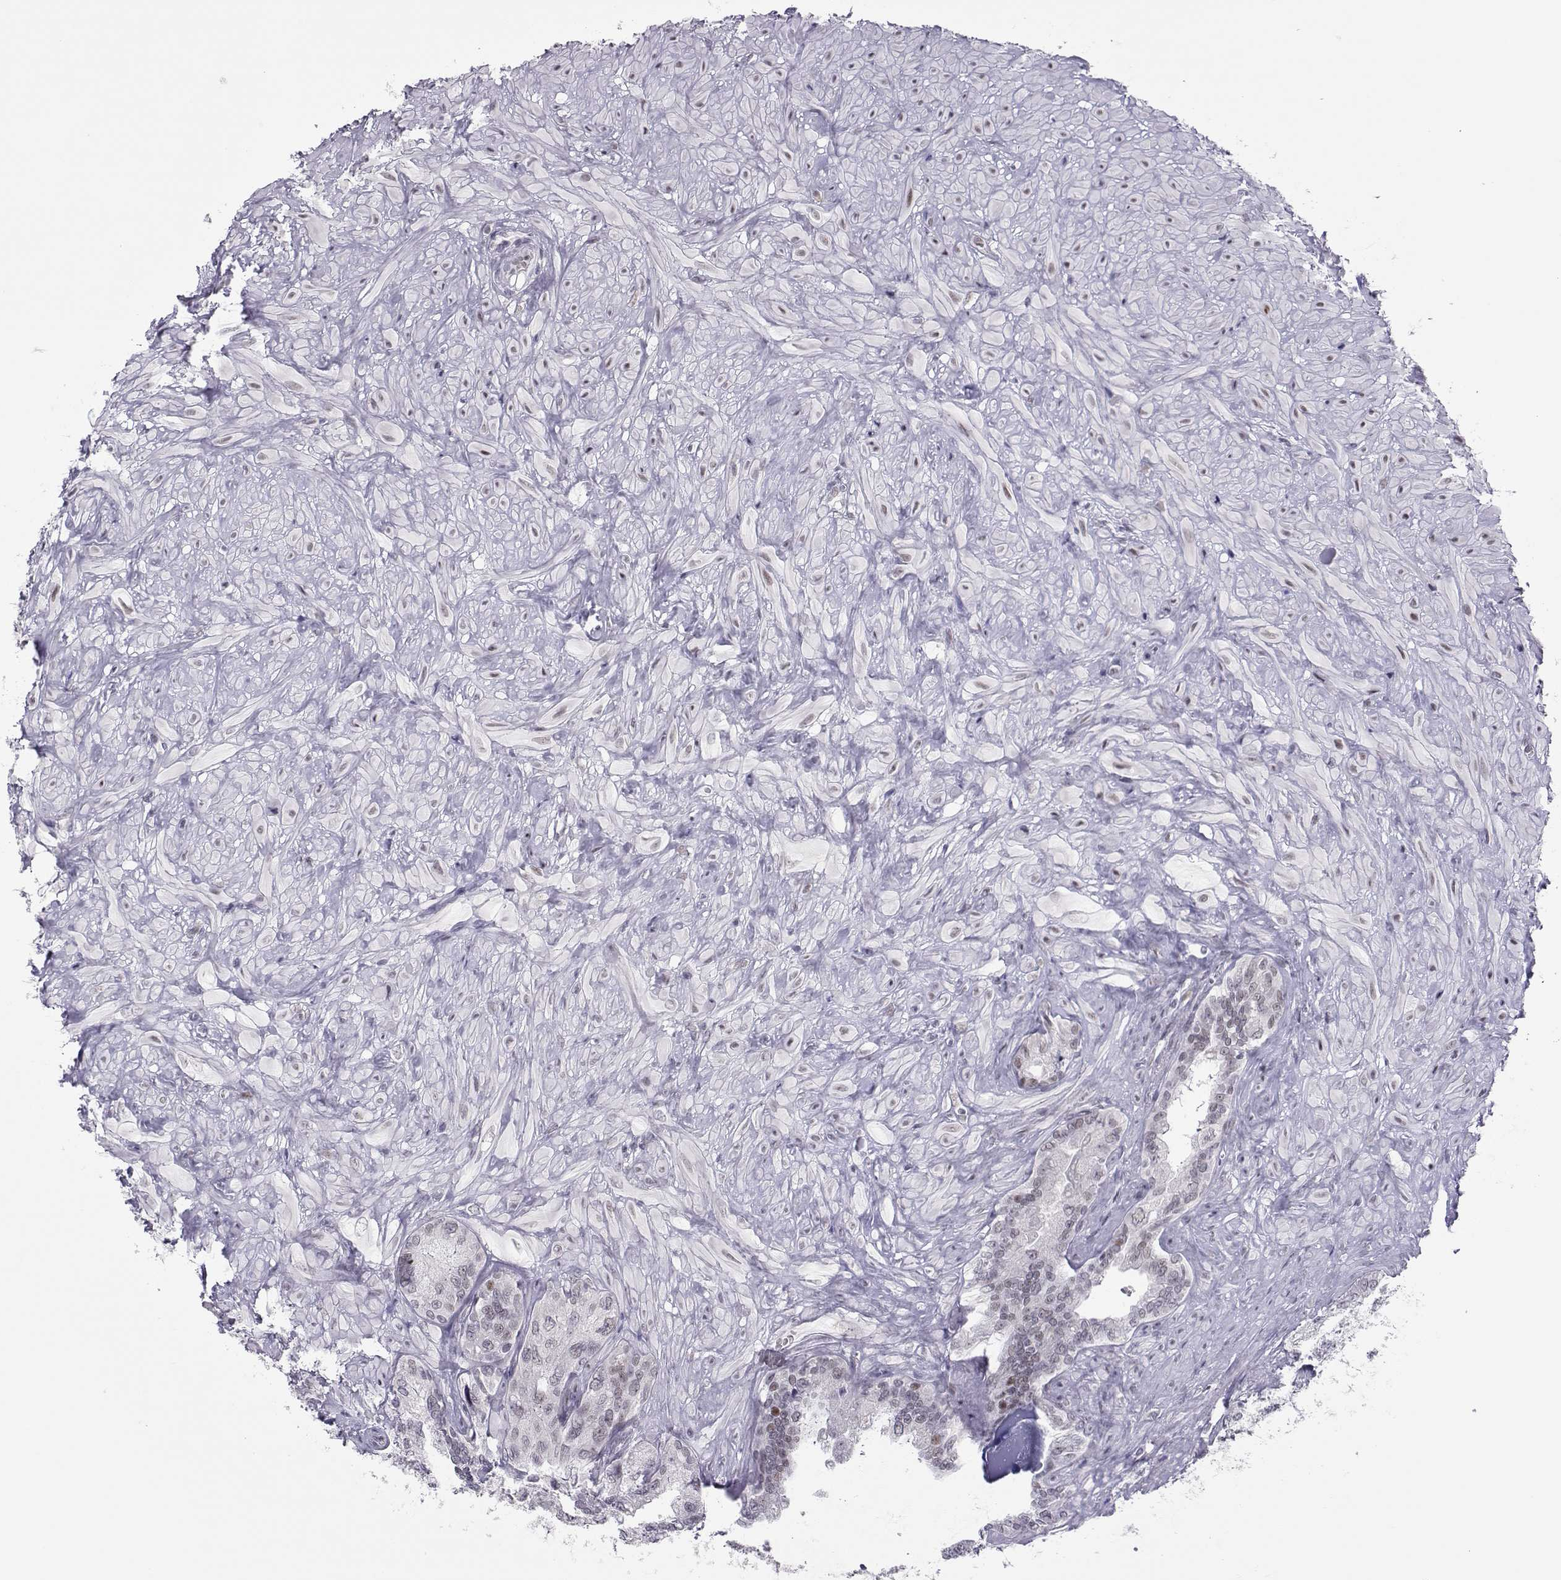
{"staining": {"intensity": "negative", "quantity": "none", "location": "none"}, "tissue": "seminal vesicle", "cell_type": "Glandular cells", "image_type": "normal", "snomed": [{"axis": "morphology", "description": "Normal tissue, NOS"}, {"axis": "topography", "description": "Seminal veicle"}], "caption": "An immunohistochemistry (IHC) photomicrograph of normal seminal vesicle is shown. There is no staining in glandular cells of seminal vesicle.", "gene": "SIX6", "patient": {"sex": "male", "age": 72}}